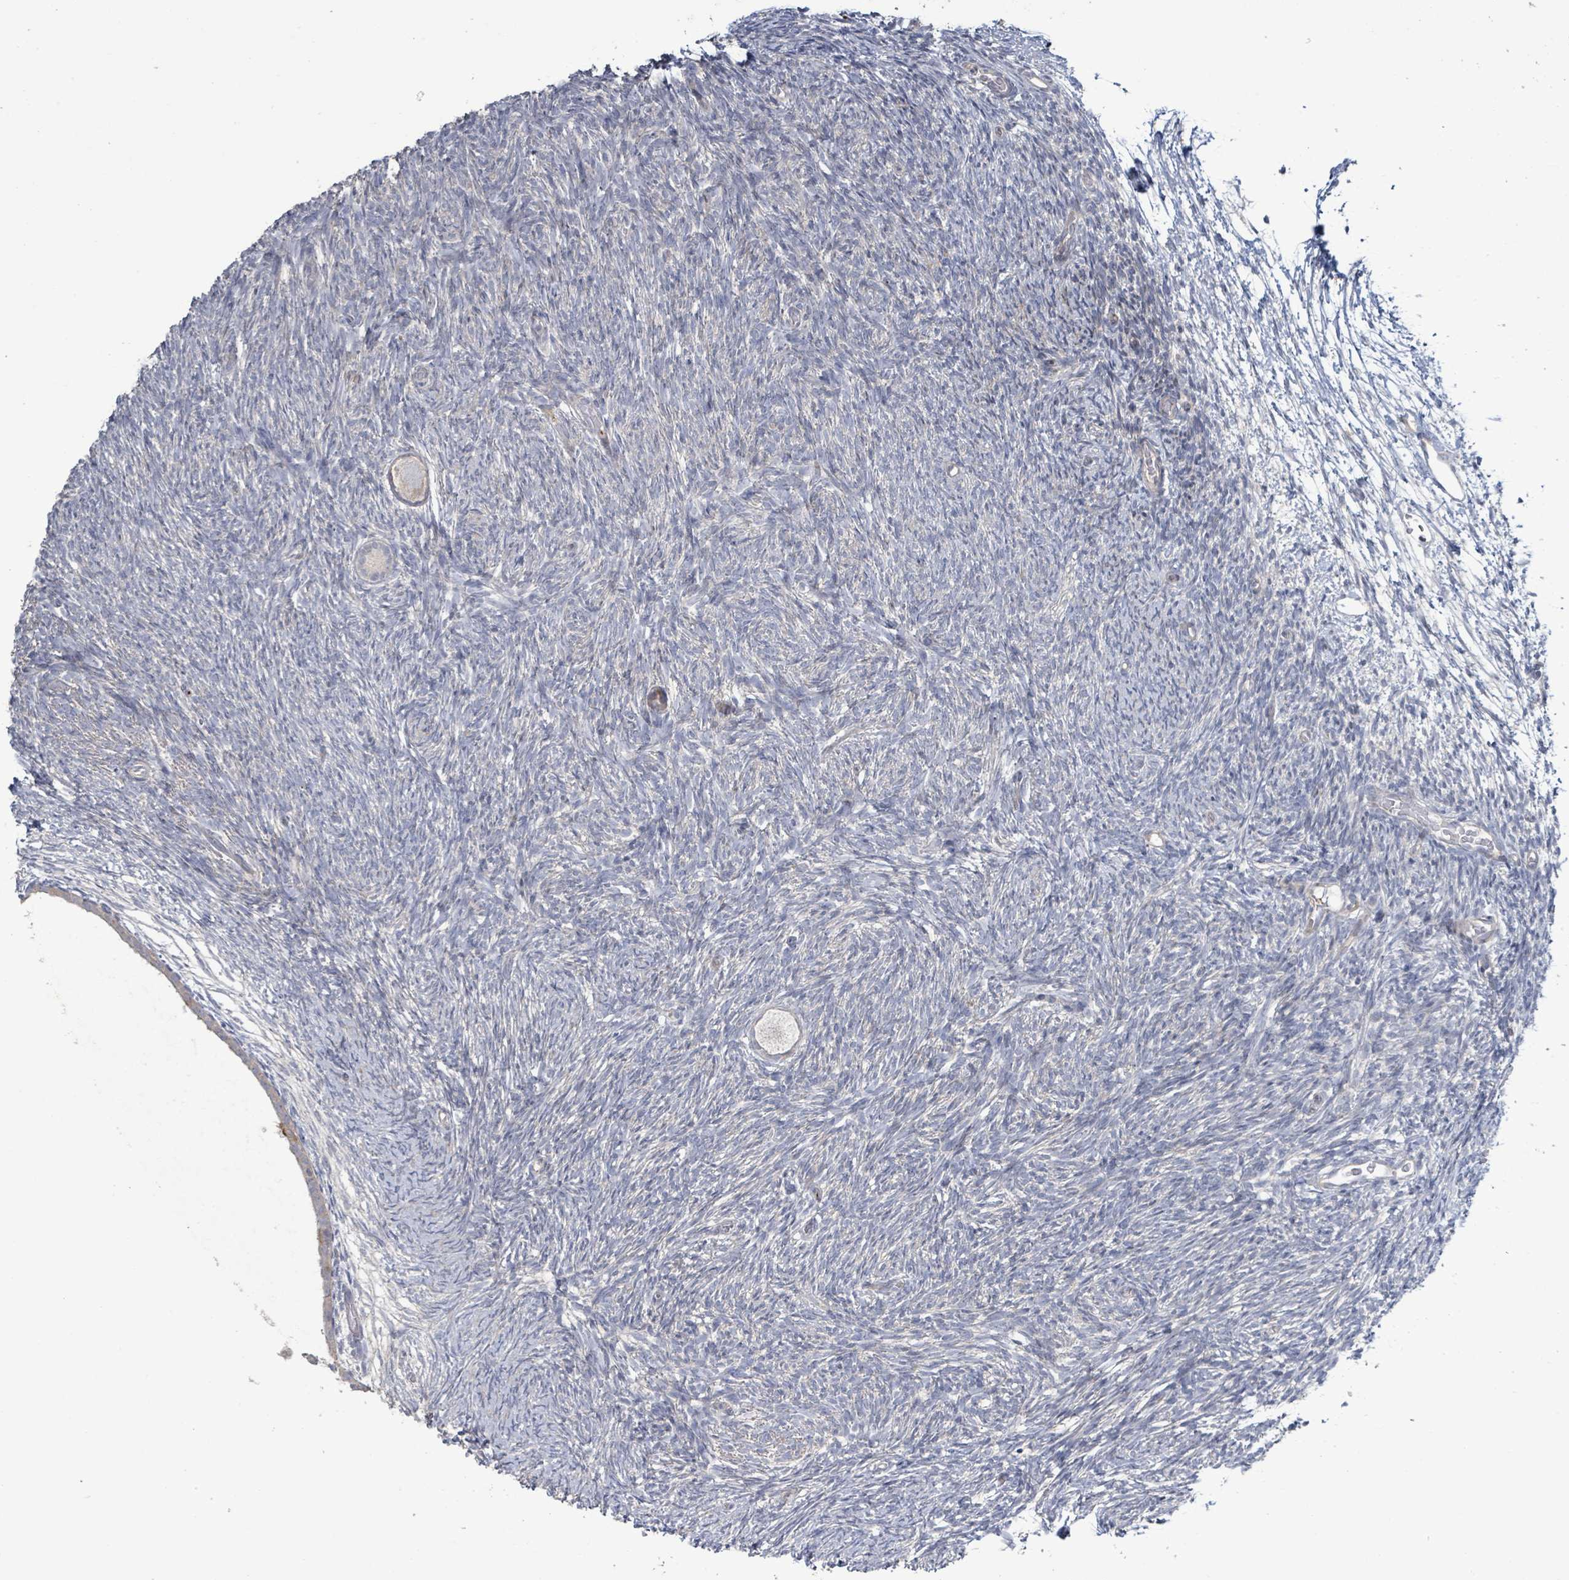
{"staining": {"intensity": "negative", "quantity": "none", "location": "none"}, "tissue": "ovary", "cell_type": "Follicle cells", "image_type": "normal", "snomed": [{"axis": "morphology", "description": "Normal tissue, NOS"}, {"axis": "topography", "description": "Ovary"}], "caption": "DAB (3,3'-diaminobenzidine) immunohistochemical staining of normal human ovary displays no significant positivity in follicle cells. The staining is performed using DAB brown chromogen with nuclei counter-stained in using hematoxylin.", "gene": "LILRA4", "patient": {"sex": "female", "age": 39}}